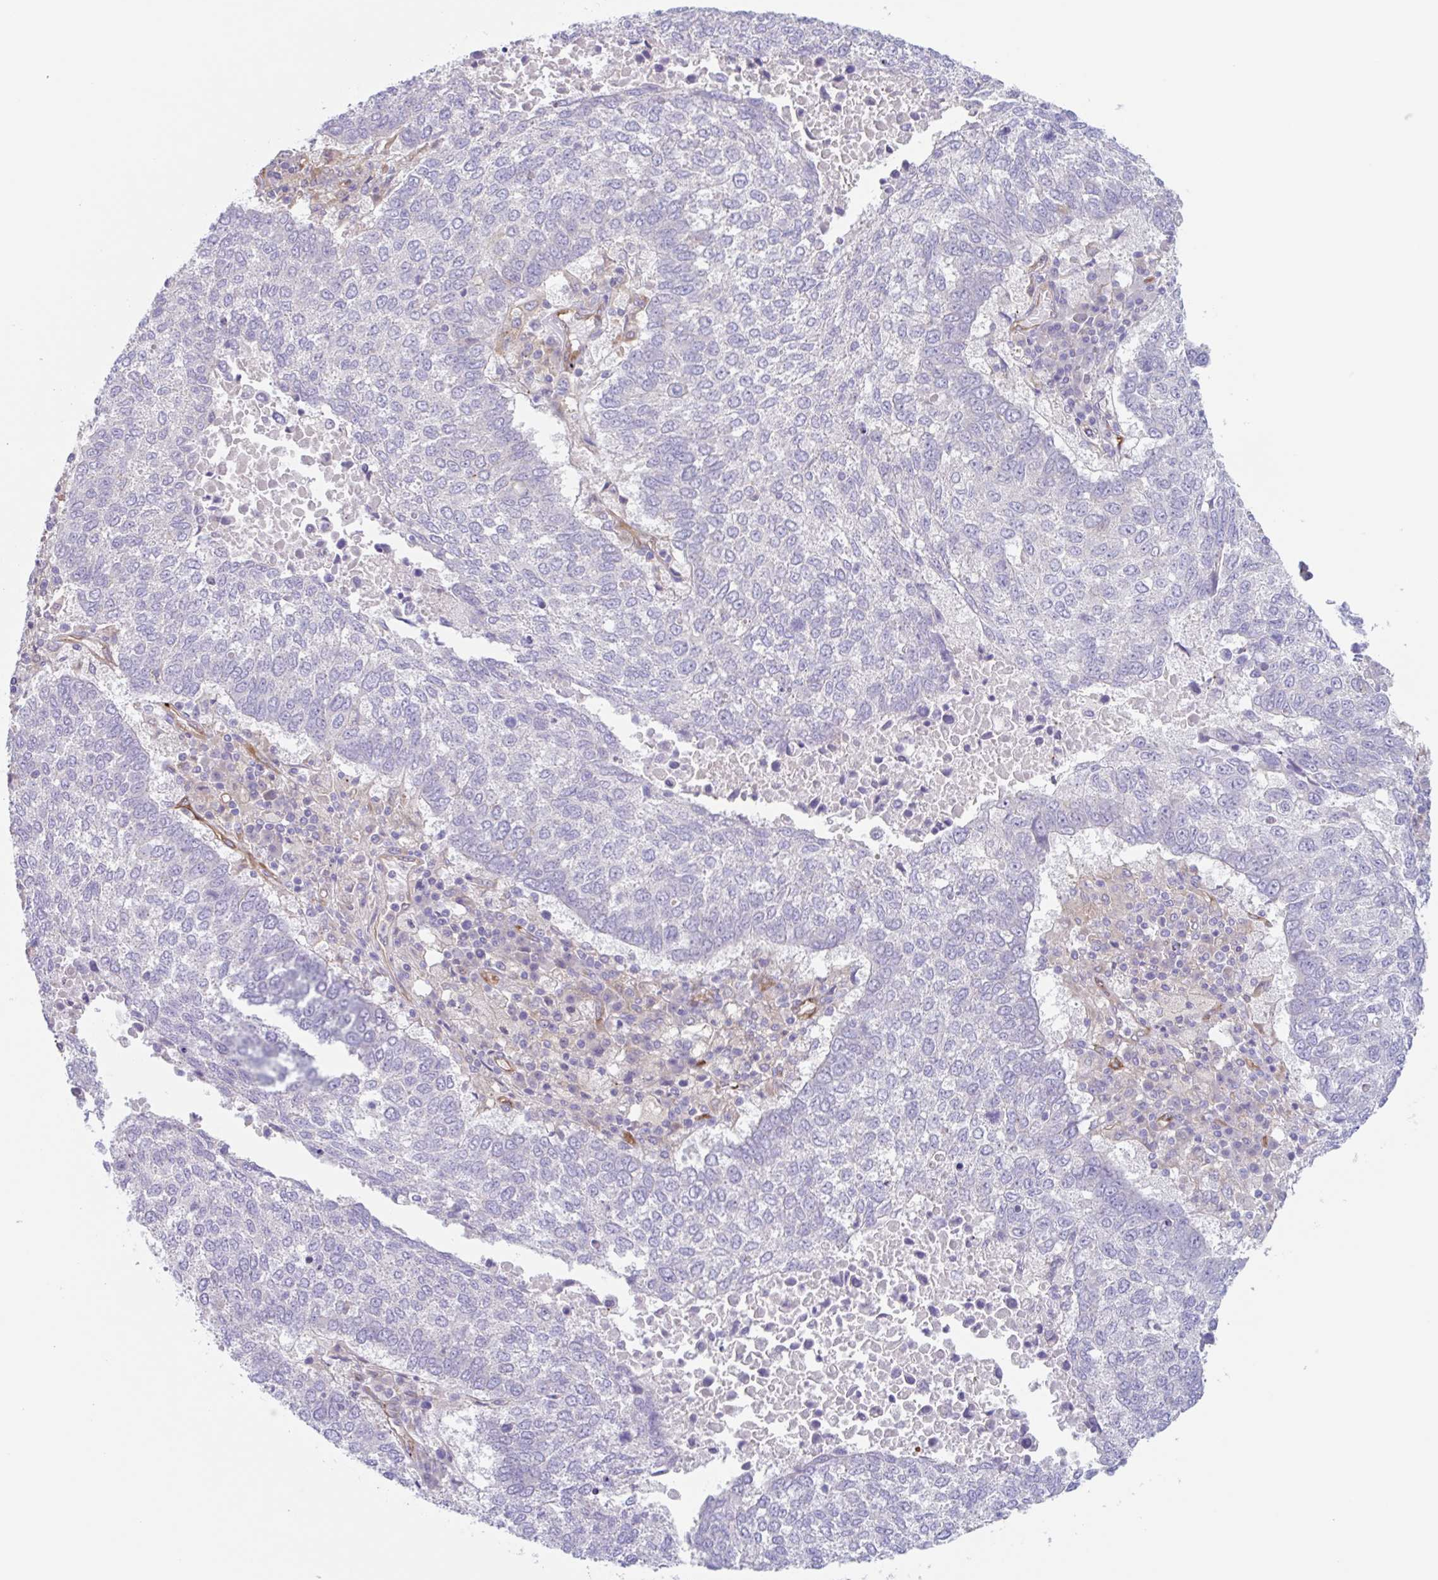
{"staining": {"intensity": "negative", "quantity": "none", "location": "none"}, "tissue": "lung cancer", "cell_type": "Tumor cells", "image_type": "cancer", "snomed": [{"axis": "morphology", "description": "Squamous cell carcinoma, NOS"}, {"axis": "topography", "description": "Lung"}], "caption": "Immunohistochemistry image of neoplastic tissue: lung cancer stained with DAB shows no significant protein expression in tumor cells. (Stains: DAB (3,3'-diaminobenzidine) IHC with hematoxylin counter stain, Microscopy: brightfield microscopy at high magnification).", "gene": "EHD4", "patient": {"sex": "male", "age": 73}}